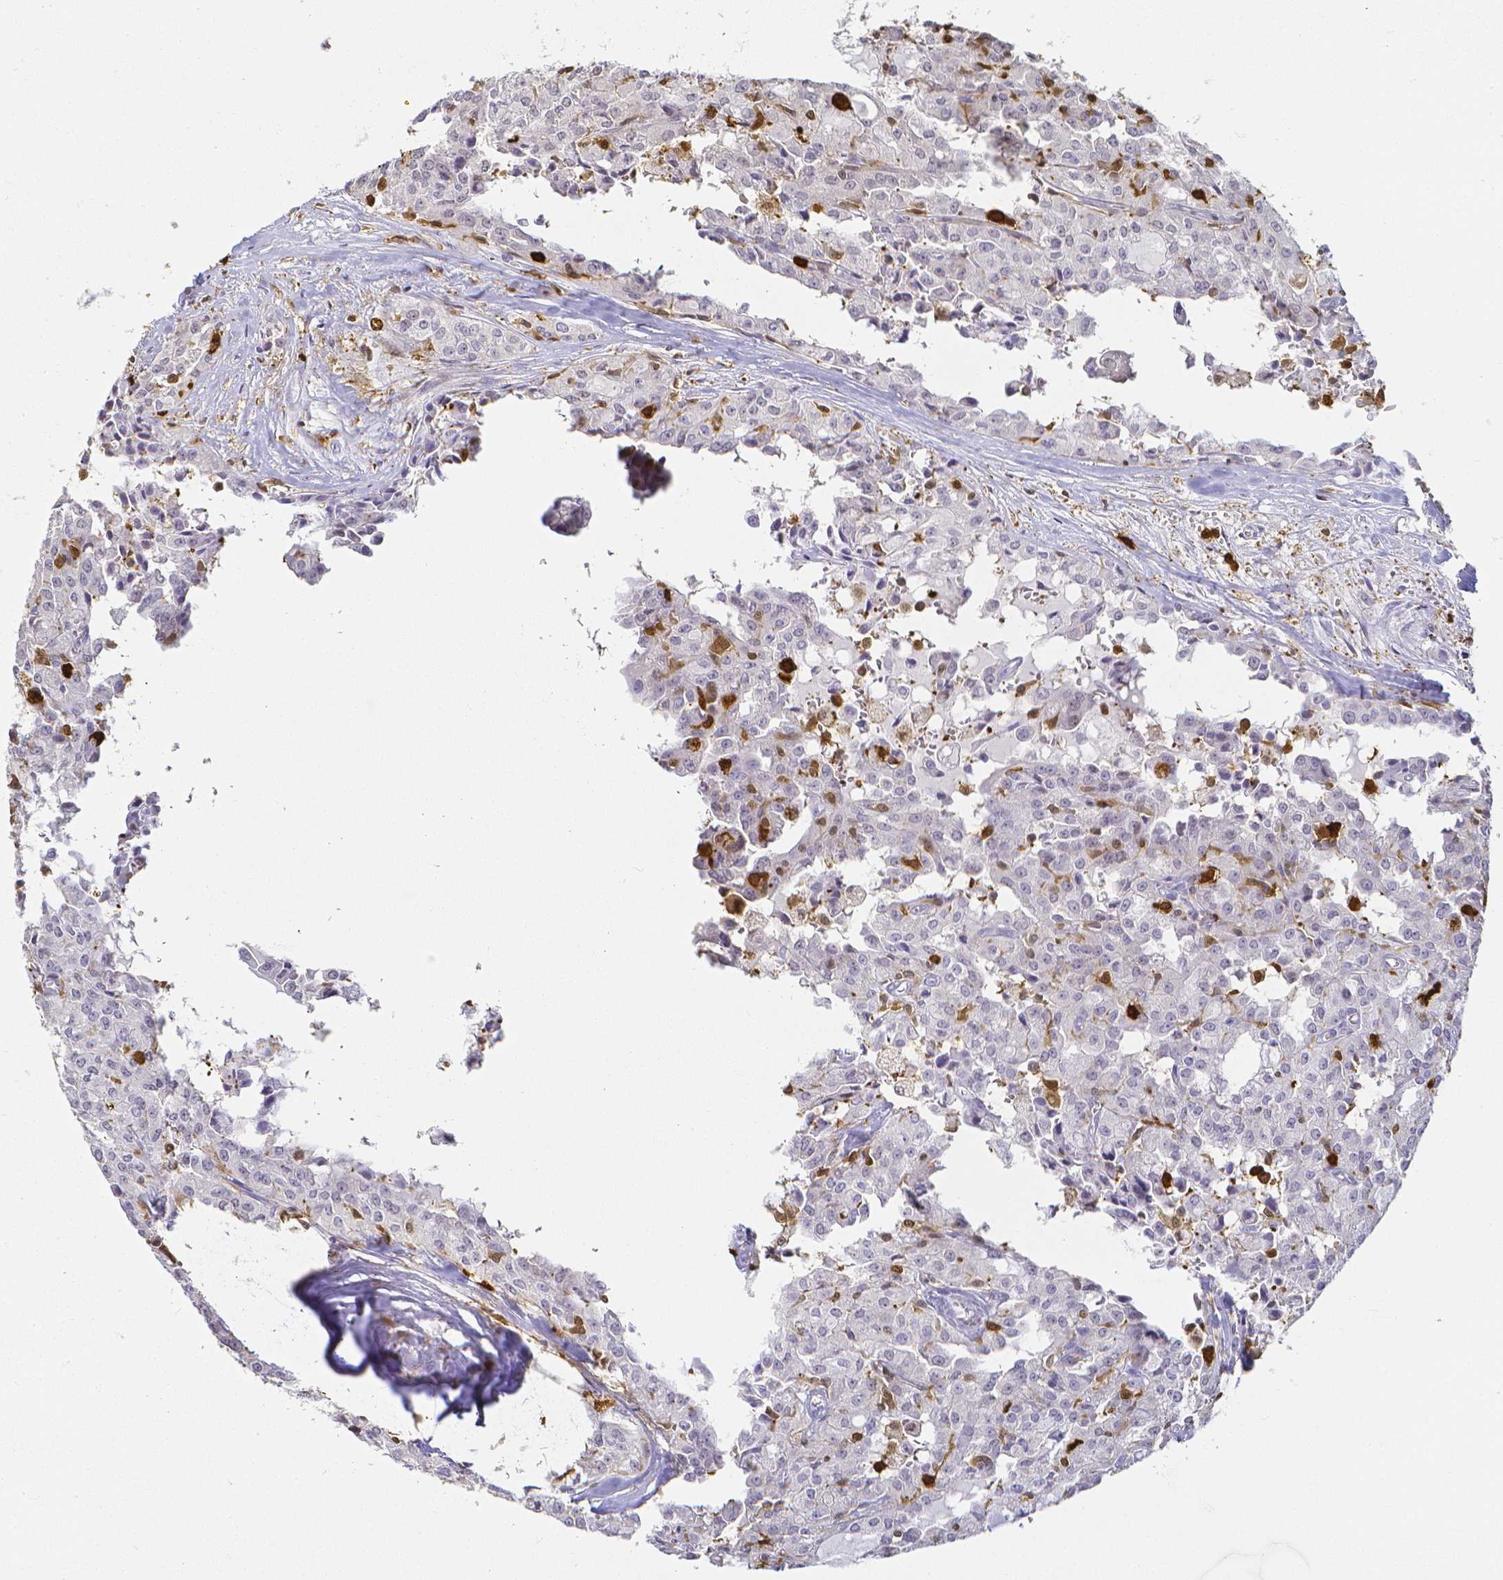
{"staining": {"intensity": "negative", "quantity": "none", "location": "none"}, "tissue": "head and neck cancer", "cell_type": "Tumor cells", "image_type": "cancer", "snomed": [{"axis": "morphology", "description": "Adenocarcinoma, NOS"}, {"axis": "topography", "description": "Head-Neck"}], "caption": "Immunohistochemistry image of neoplastic tissue: human head and neck cancer stained with DAB (3,3'-diaminobenzidine) reveals no significant protein positivity in tumor cells. (DAB immunohistochemistry (IHC) with hematoxylin counter stain).", "gene": "COTL1", "patient": {"sex": "male", "age": 64}}